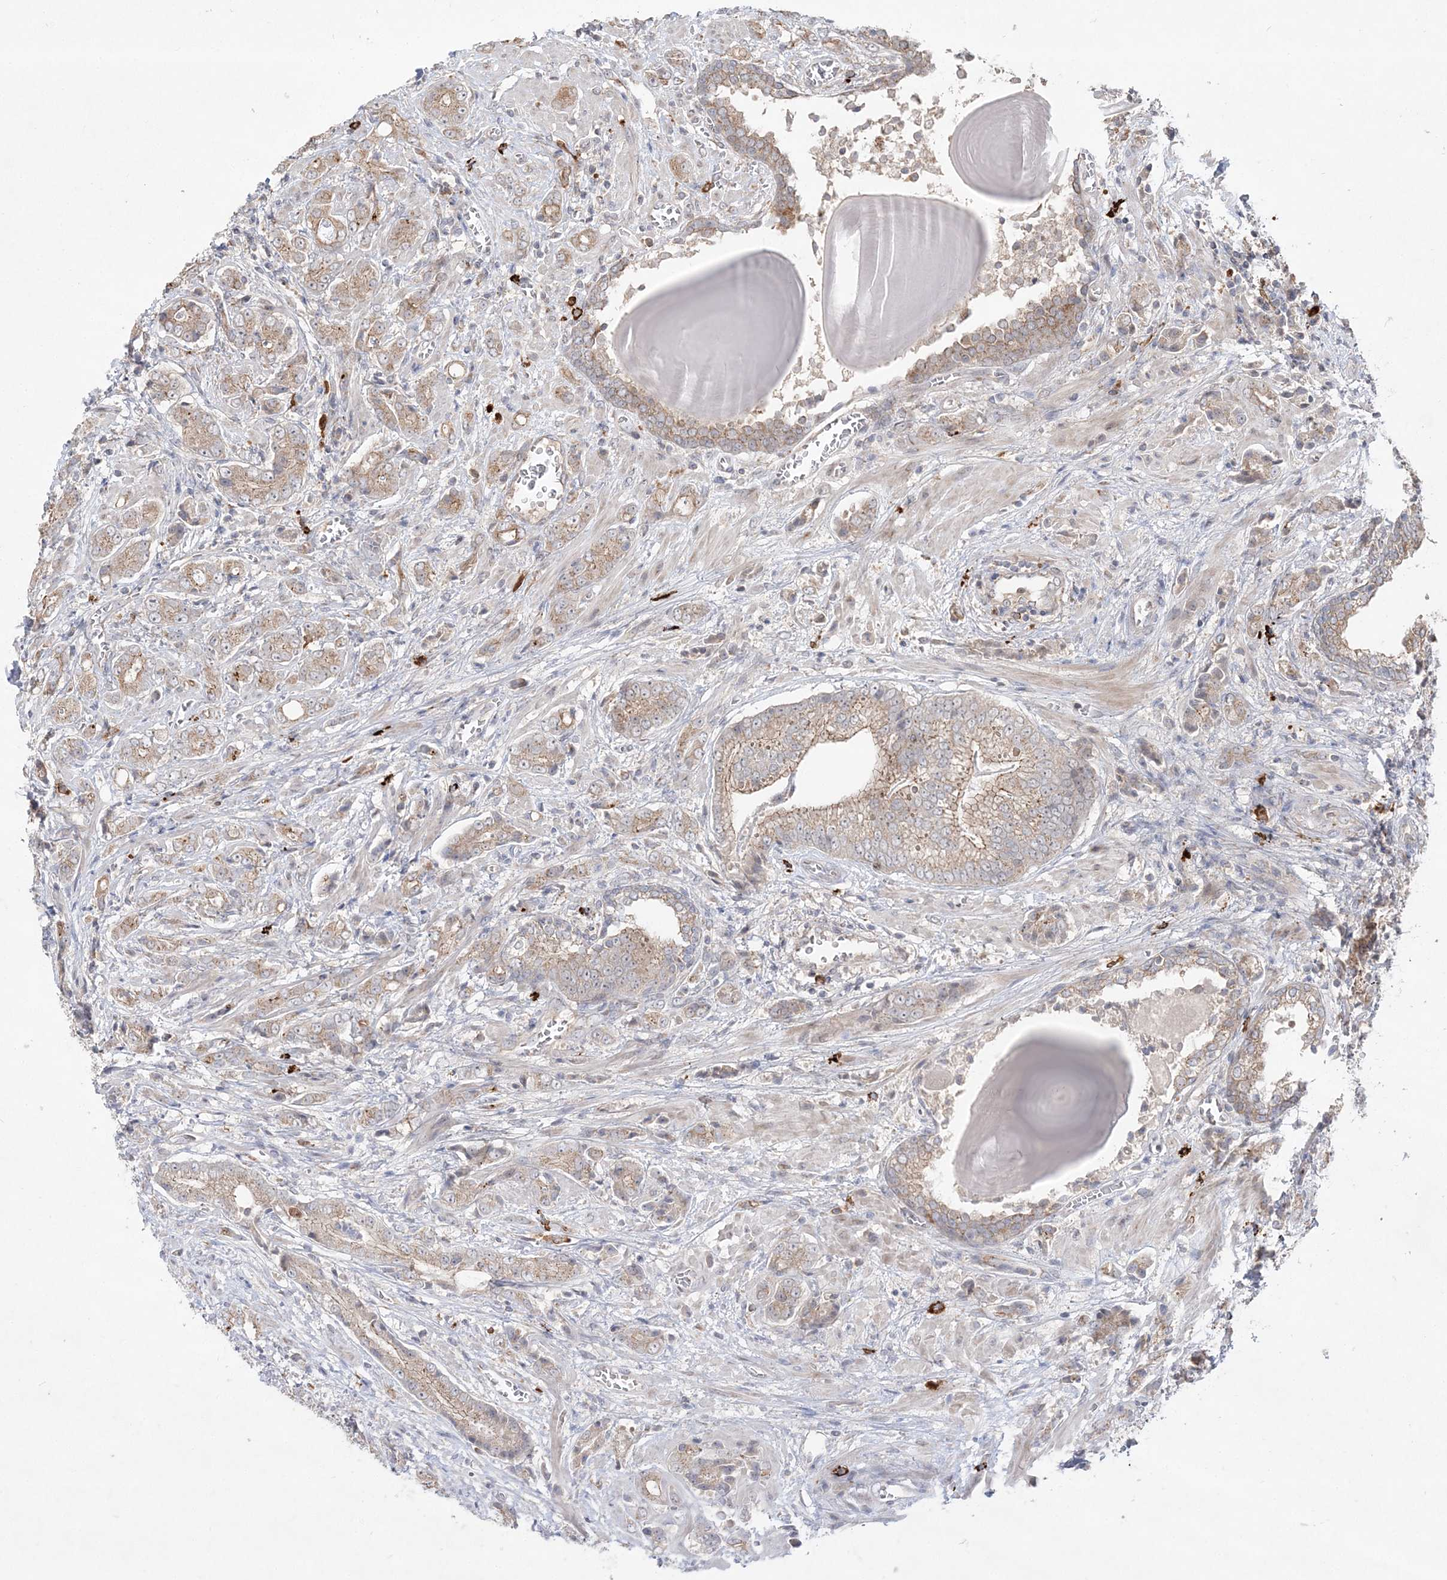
{"staining": {"intensity": "weak", "quantity": ">75%", "location": "cytoplasmic/membranous"}, "tissue": "prostate cancer", "cell_type": "Tumor cells", "image_type": "cancer", "snomed": [{"axis": "morphology", "description": "Adenocarcinoma, High grade"}, {"axis": "topography", "description": "Prostate"}], "caption": "Protein expression analysis of human prostate adenocarcinoma (high-grade) reveals weak cytoplasmic/membranous staining in approximately >75% of tumor cells. (IHC, brightfield microscopy, high magnification).", "gene": "CLNK", "patient": {"sex": "male", "age": 57}}